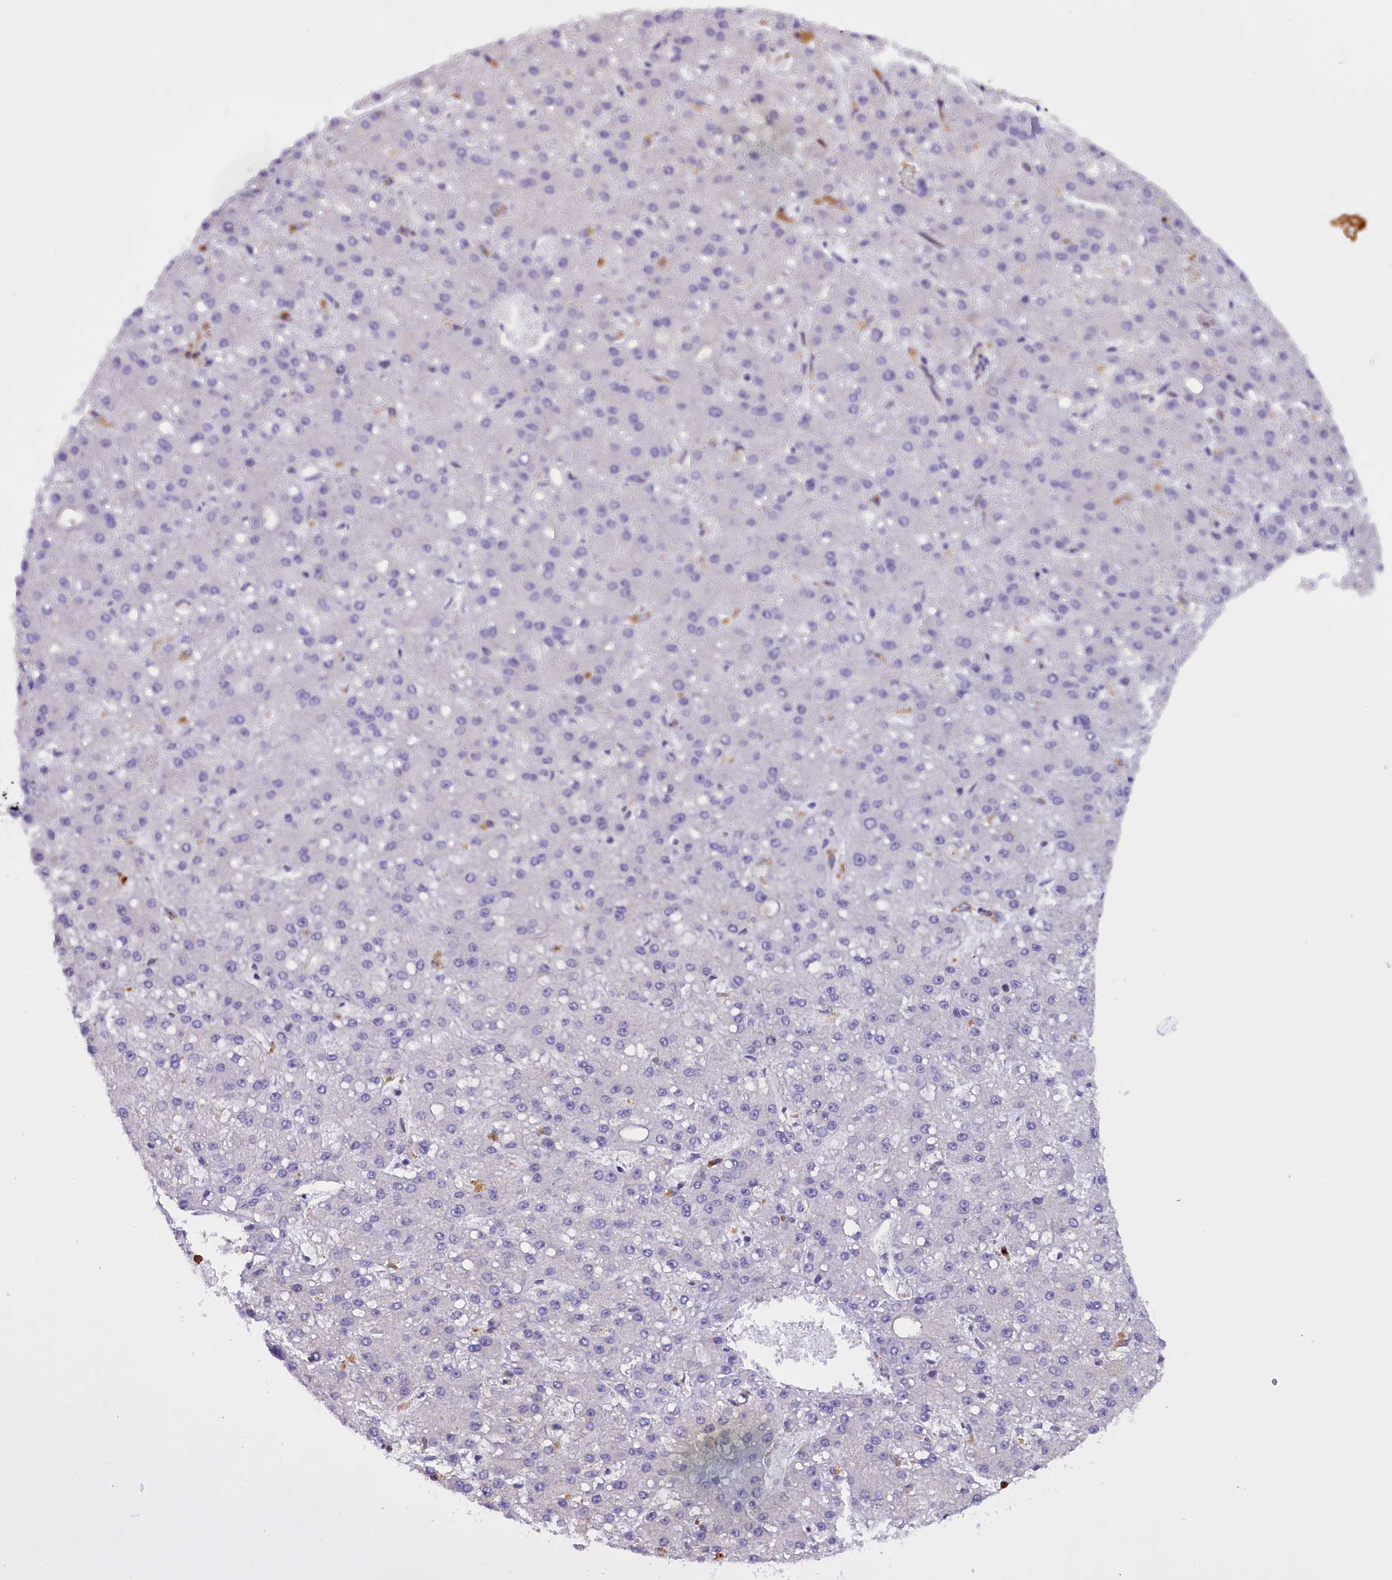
{"staining": {"intensity": "negative", "quantity": "none", "location": "none"}, "tissue": "liver cancer", "cell_type": "Tumor cells", "image_type": "cancer", "snomed": [{"axis": "morphology", "description": "Carcinoma, Hepatocellular, NOS"}, {"axis": "topography", "description": "Liver"}], "caption": "The histopathology image demonstrates no staining of tumor cells in hepatocellular carcinoma (liver).", "gene": "FAM149B1", "patient": {"sex": "male", "age": 67}}